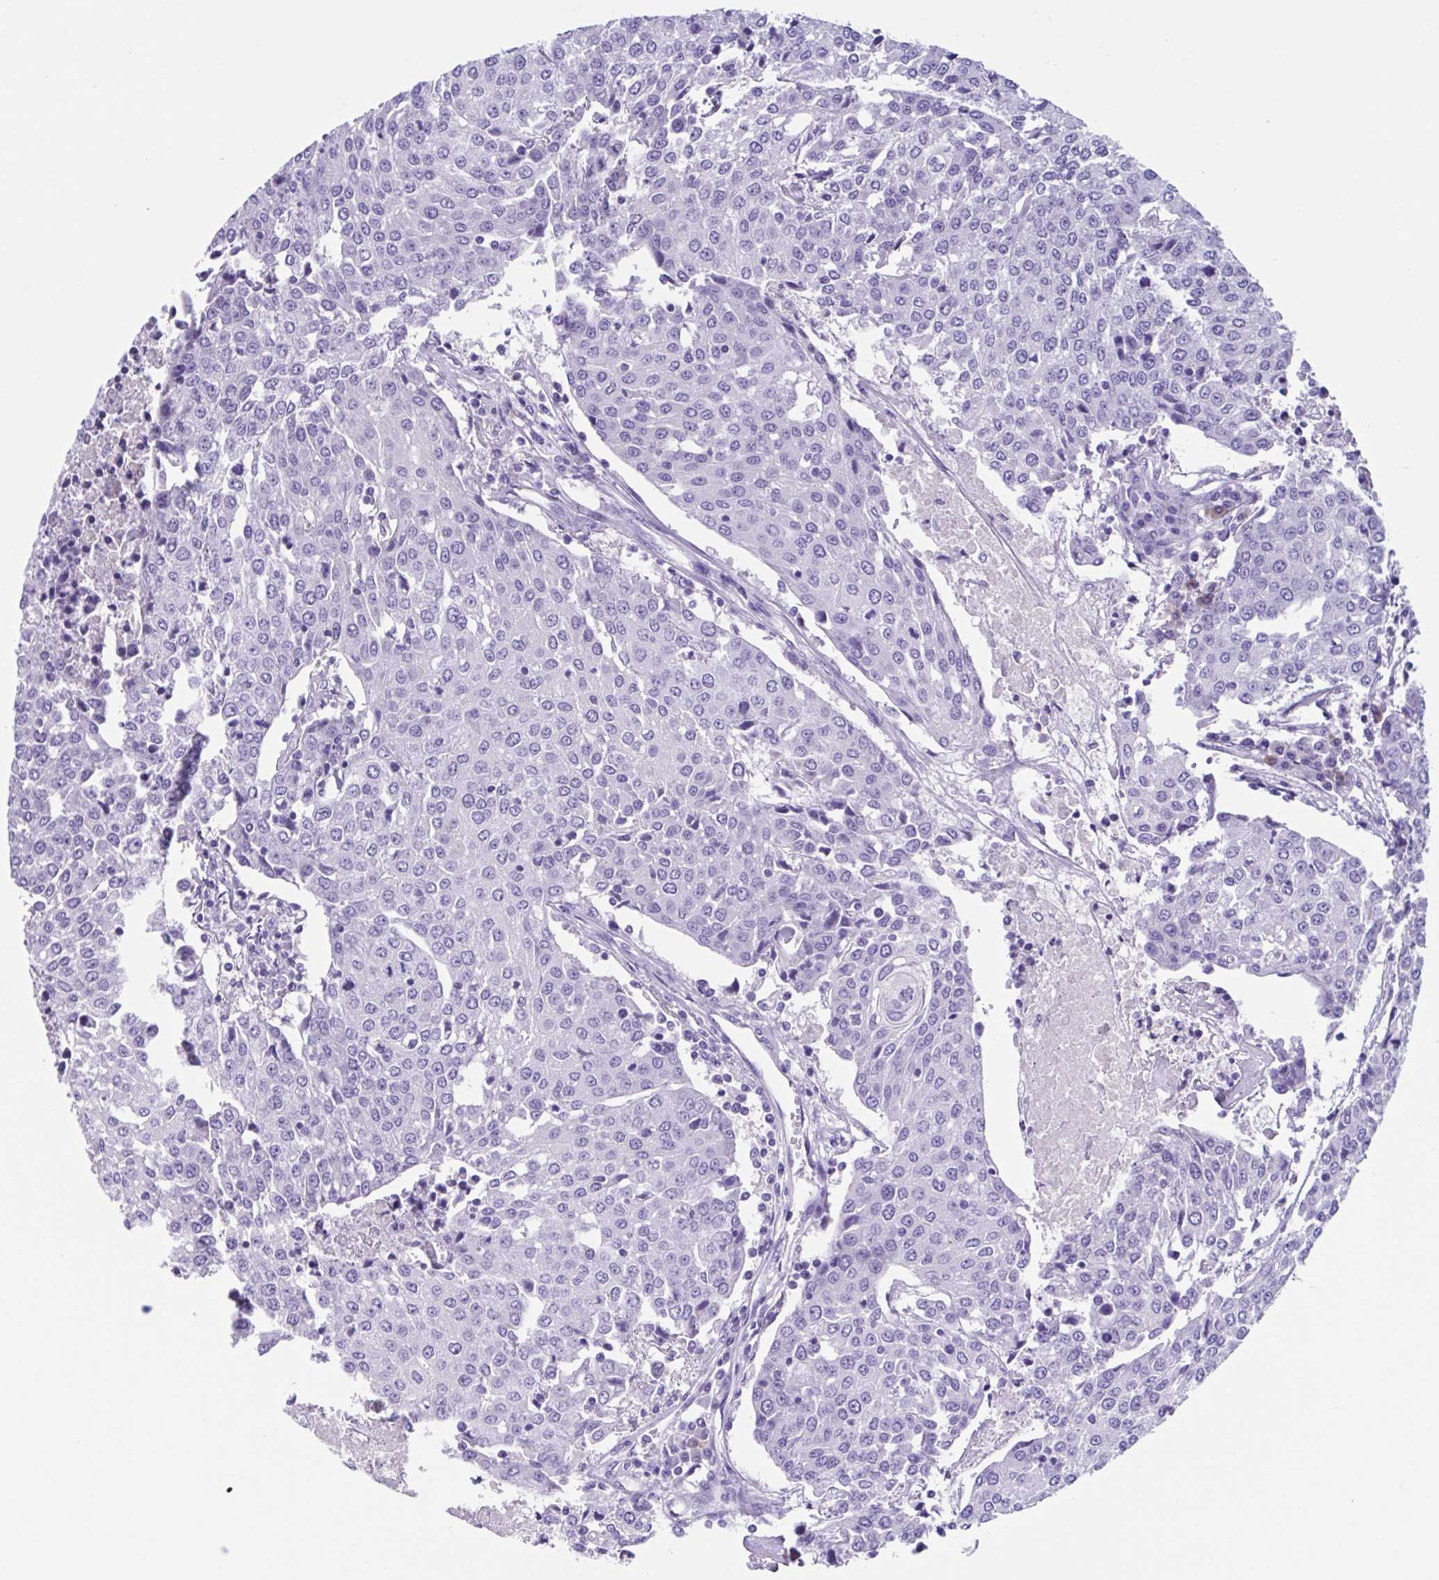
{"staining": {"intensity": "negative", "quantity": "none", "location": "none"}, "tissue": "urothelial cancer", "cell_type": "Tumor cells", "image_type": "cancer", "snomed": [{"axis": "morphology", "description": "Urothelial carcinoma, High grade"}, {"axis": "topography", "description": "Urinary bladder"}], "caption": "A high-resolution micrograph shows immunohistochemistry staining of high-grade urothelial carcinoma, which demonstrates no significant staining in tumor cells.", "gene": "USP35", "patient": {"sex": "female", "age": 85}}